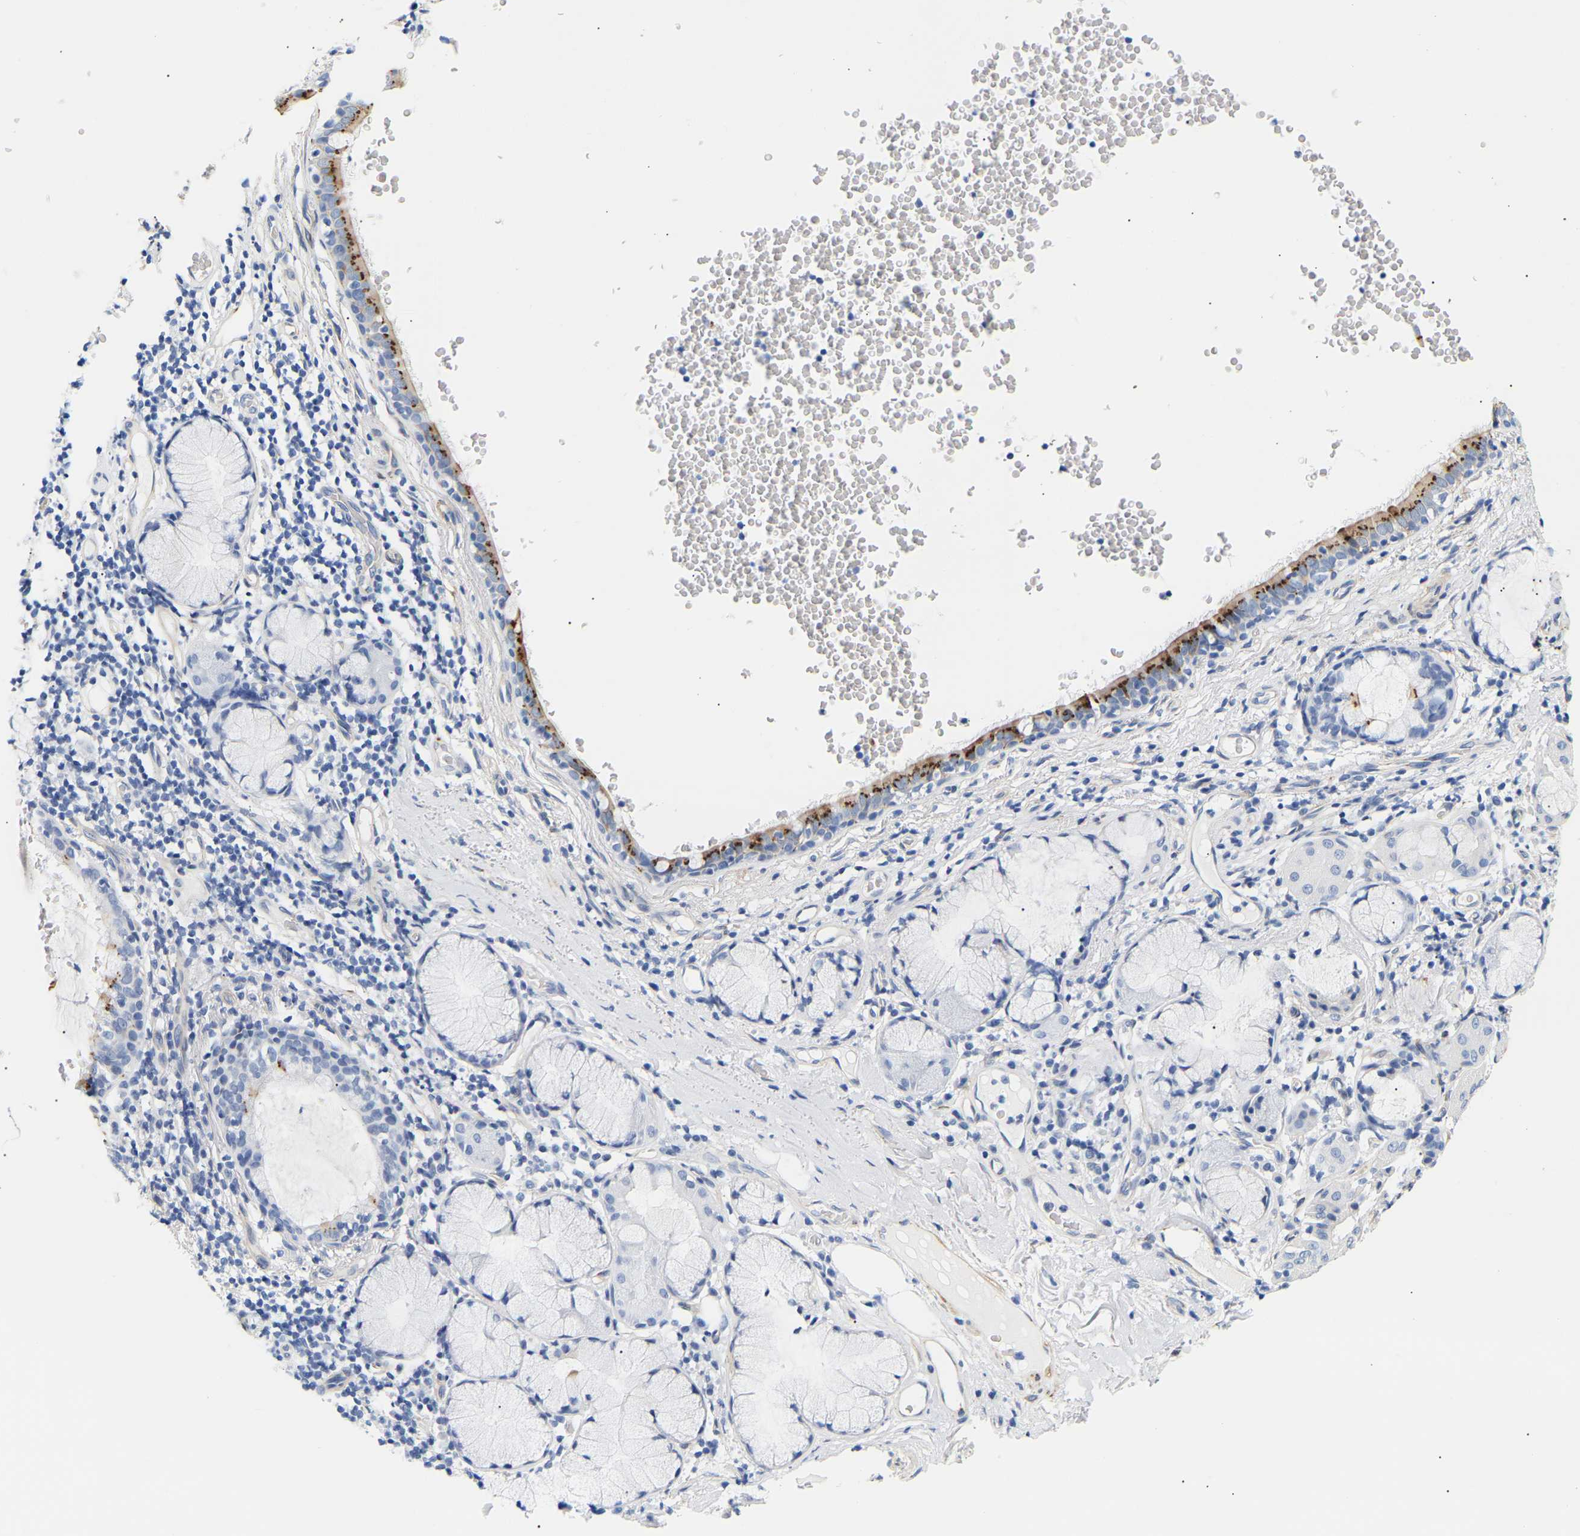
{"staining": {"intensity": "moderate", "quantity": ">75%", "location": "cytoplasmic/membranous"}, "tissue": "bronchus", "cell_type": "Respiratory epithelial cells", "image_type": "normal", "snomed": [{"axis": "morphology", "description": "Normal tissue, NOS"}, {"axis": "morphology", "description": "Inflammation, NOS"}, {"axis": "topography", "description": "Cartilage tissue"}, {"axis": "topography", "description": "Bronchus"}], "caption": "Protein staining of benign bronchus exhibits moderate cytoplasmic/membranous staining in about >75% of respiratory epithelial cells. The staining is performed using DAB brown chromogen to label protein expression. The nuclei are counter-stained blue using hematoxylin.", "gene": "IGFBP7", "patient": {"sex": "male", "age": 77}}